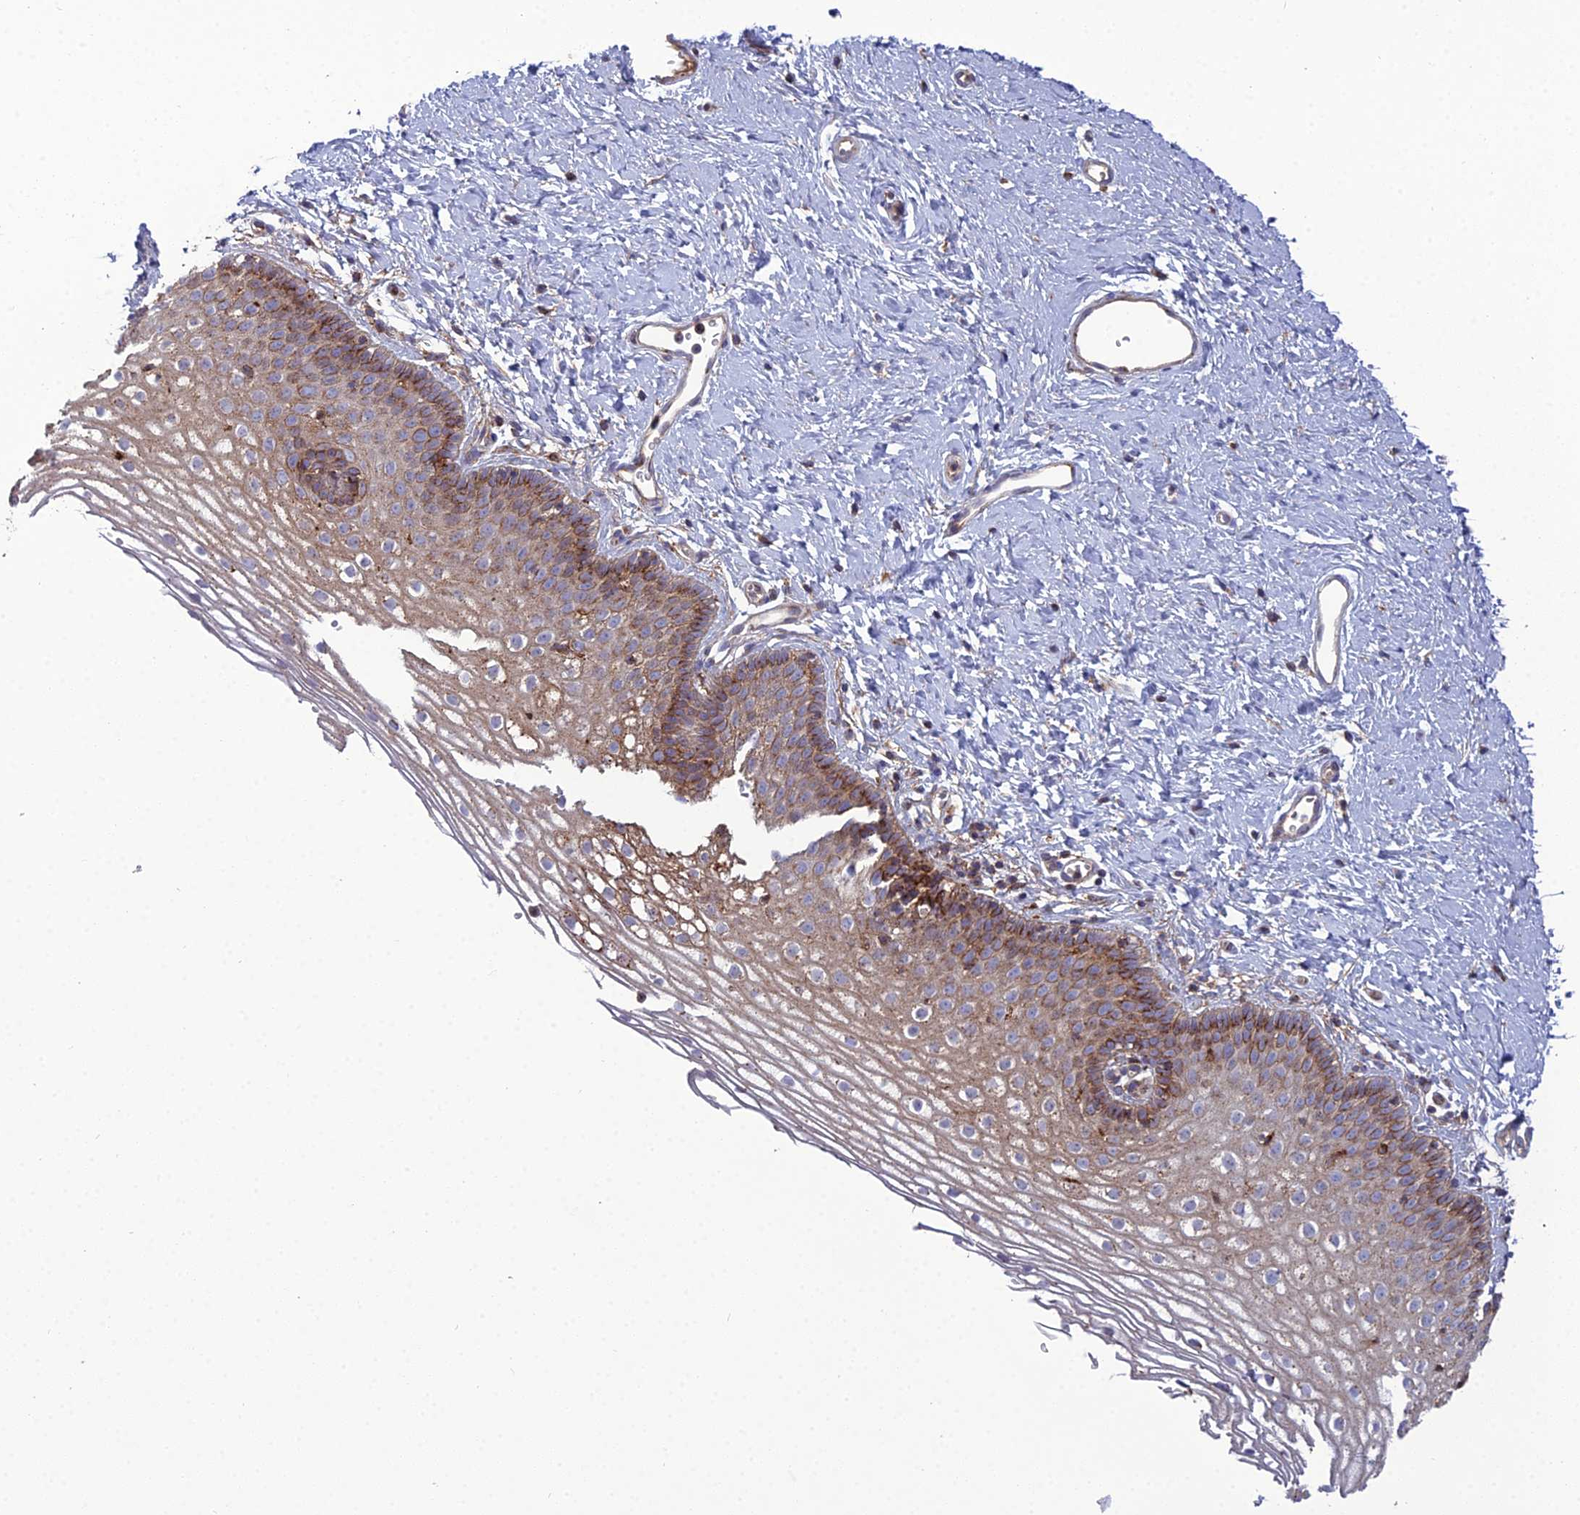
{"staining": {"intensity": "moderate", "quantity": ">75%", "location": "cytoplasmic/membranous"}, "tissue": "vagina", "cell_type": "Squamous epithelial cells", "image_type": "normal", "snomed": [{"axis": "morphology", "description": "Normal tissue, NOS"}, {"axis": "topography", "description": "Vagina"}], "caption": "IHC (DAB) staining of benign human vagina shows moderate cytoplasmic/membranous protein staining in approximately >75% of squamous epithelial cells. (DAB (3,3'-diaminobenzidine) = brown stain, brightfield microscopy at high magnification).", "gene": "LNPEP", "patient": {"sex": "female", "age": 32}}